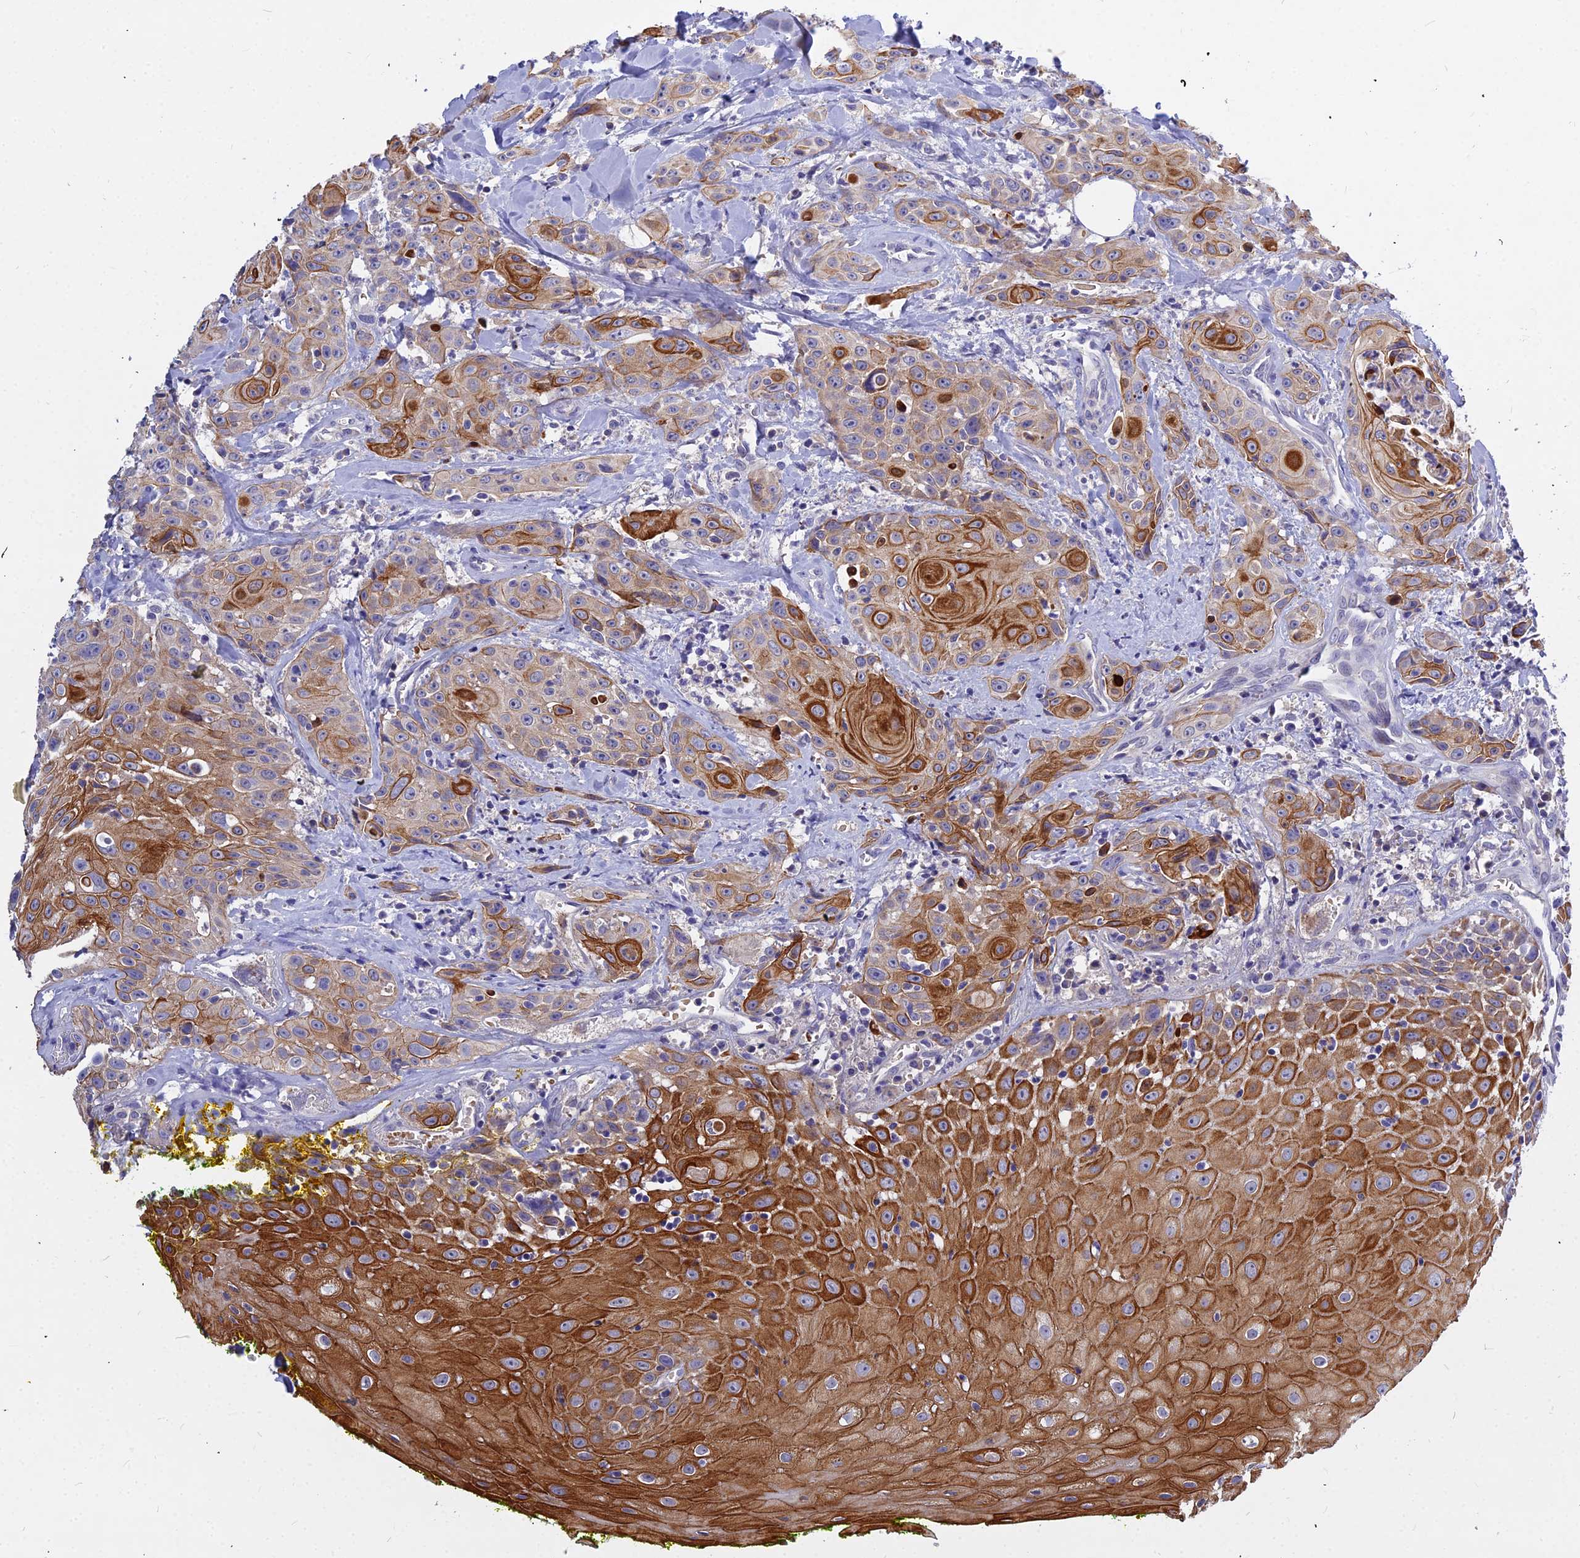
{"staining": {"intensity": "strong", "quantity": "25%-75%", "location": "cytoplasmic/membranous"}, "tissue": "head and neck cancer", "cell_type": "Tumor cells", "image_type": "cancer", "snomed": [{"axis": "morphology", "description": "Squamous cell carcinoma, NOS"}, {"axis": "topography", "description": "Oral tissue"}, {"axis": "topography", "description": "Head-Neck"}], "caption": "A high amount of strong cytoplasmic/membranous expression is seen in about 25%-75% of tumor cells in head and neck squamous cell carcinoma tissue. (Stains: DAB (3,3'-diaminobenzidine) in brown, nuclei in blue, Microscopy: brightfield microscopy at high magnification).", "gene": "DMRTA1", "patient": {"sex": "female", "age": 82}}